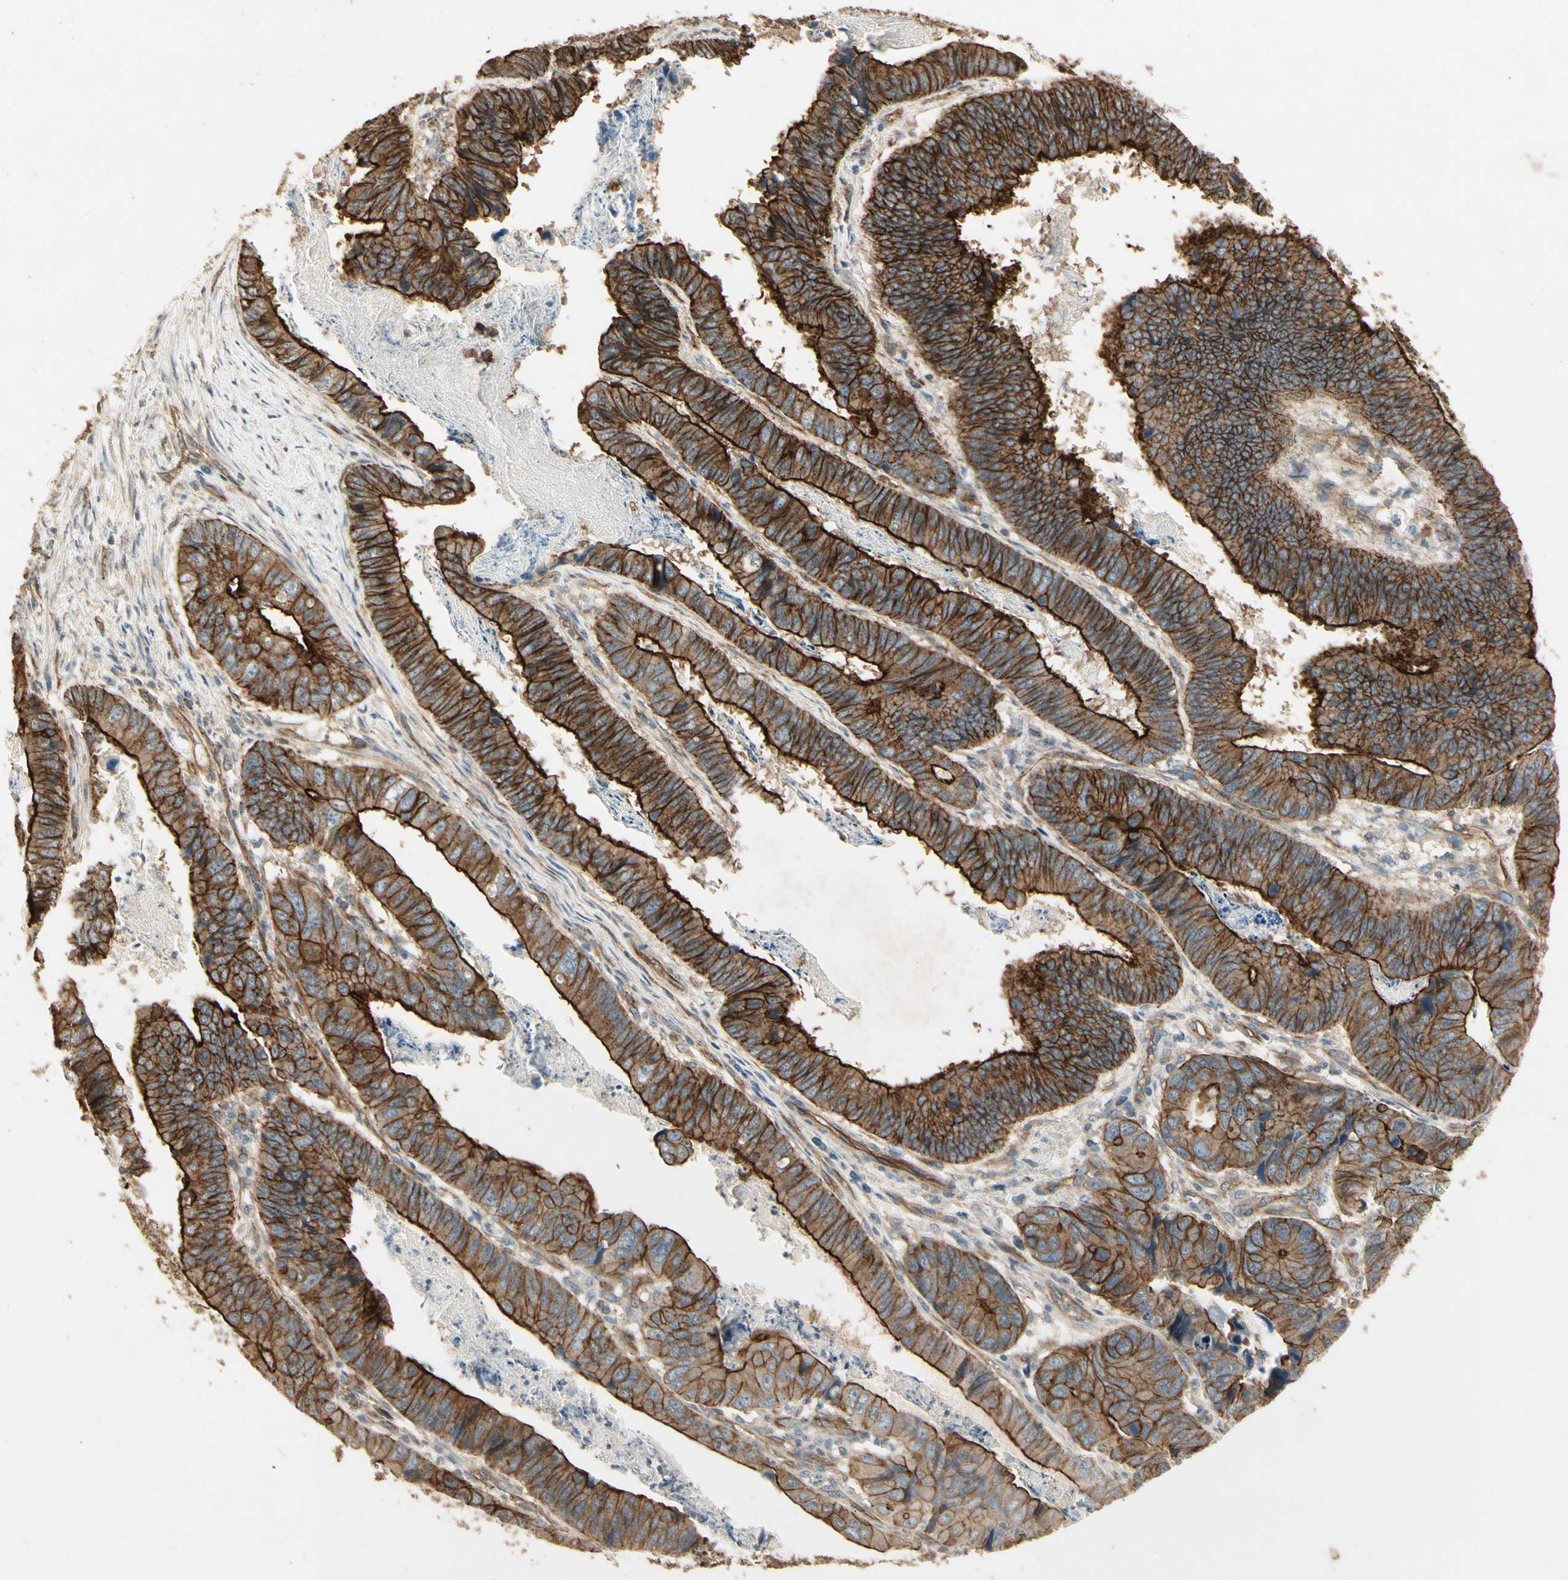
{"staining": {"intensity": "strong", "quantity": ">75%", "location": "cytoplasmic/membranous"}, "tissue": "stomach cancer", "cell_type": "Tumor cells", "image_type": "cancer", "snomed": [{"axis": "morphology", "description": "Adenocarcinoma, NOS"}, {"axis": "topography", "description": "Stomach, lower"}], "caption": "Immunohistochemical staining of human stomach cancer exhibits high levels of strong cytoplasmic/membranous expression in approximately >75% of tumor cells.", "gene": "RNF180", "patient": {"sex": "male", "age": 77}}